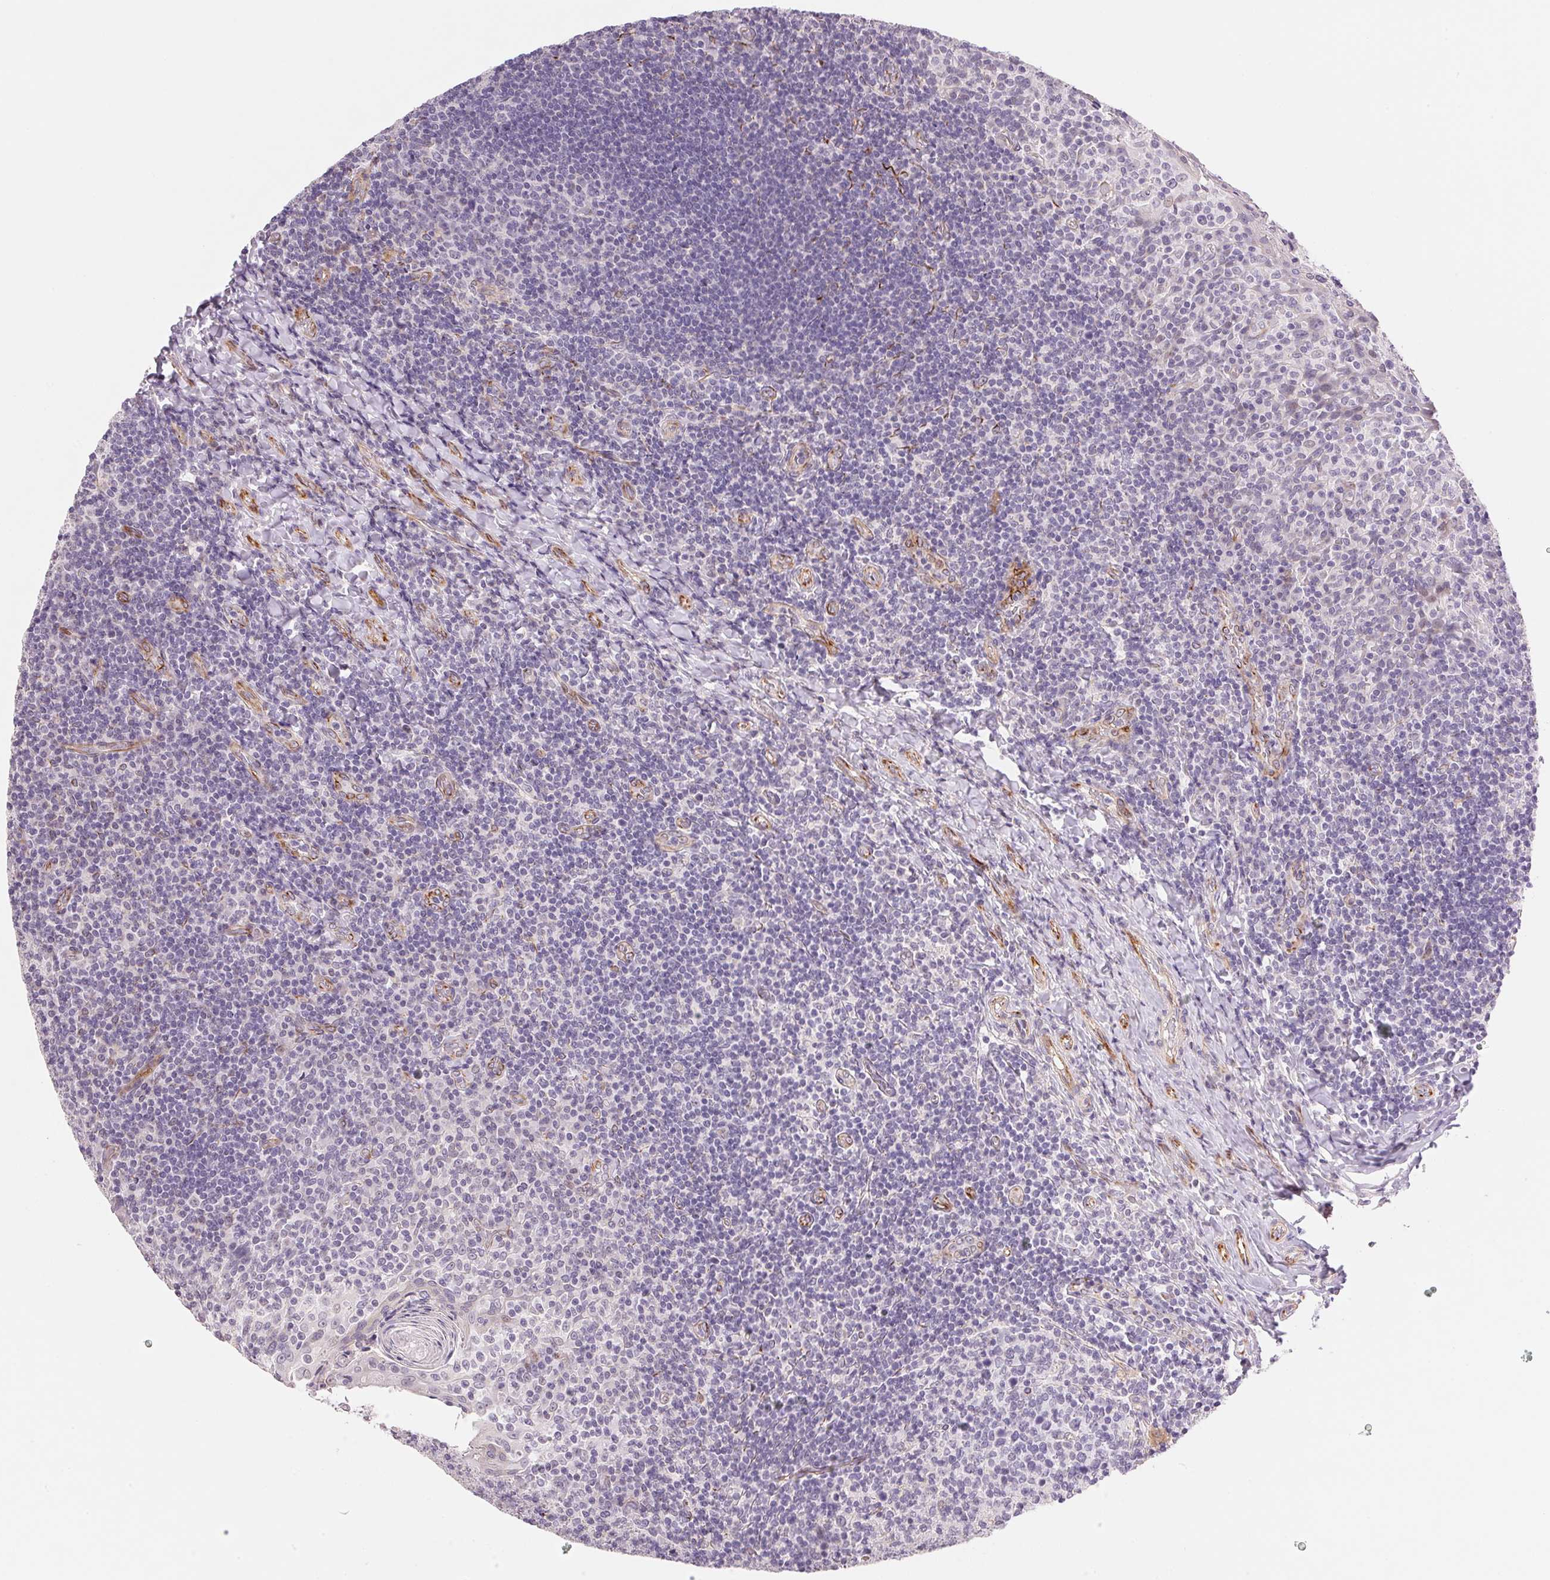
{"staining": {"intensity": "negative", "quantity": "none", "location": "none"}, "tissue": "tonsil", "cell_type": "Germinal center cells", "image_type": "normal", "snomed": [{"axis": "morphology", "description": "Normal tissue, NOS"}, {"axis": "topography", "description": "Tonsil"}], "caption": "Germinal center cells show no significant protein staining in benign tonsil.", "gene": "GYG2", "patient": {"sex": "female", "age": 10}}